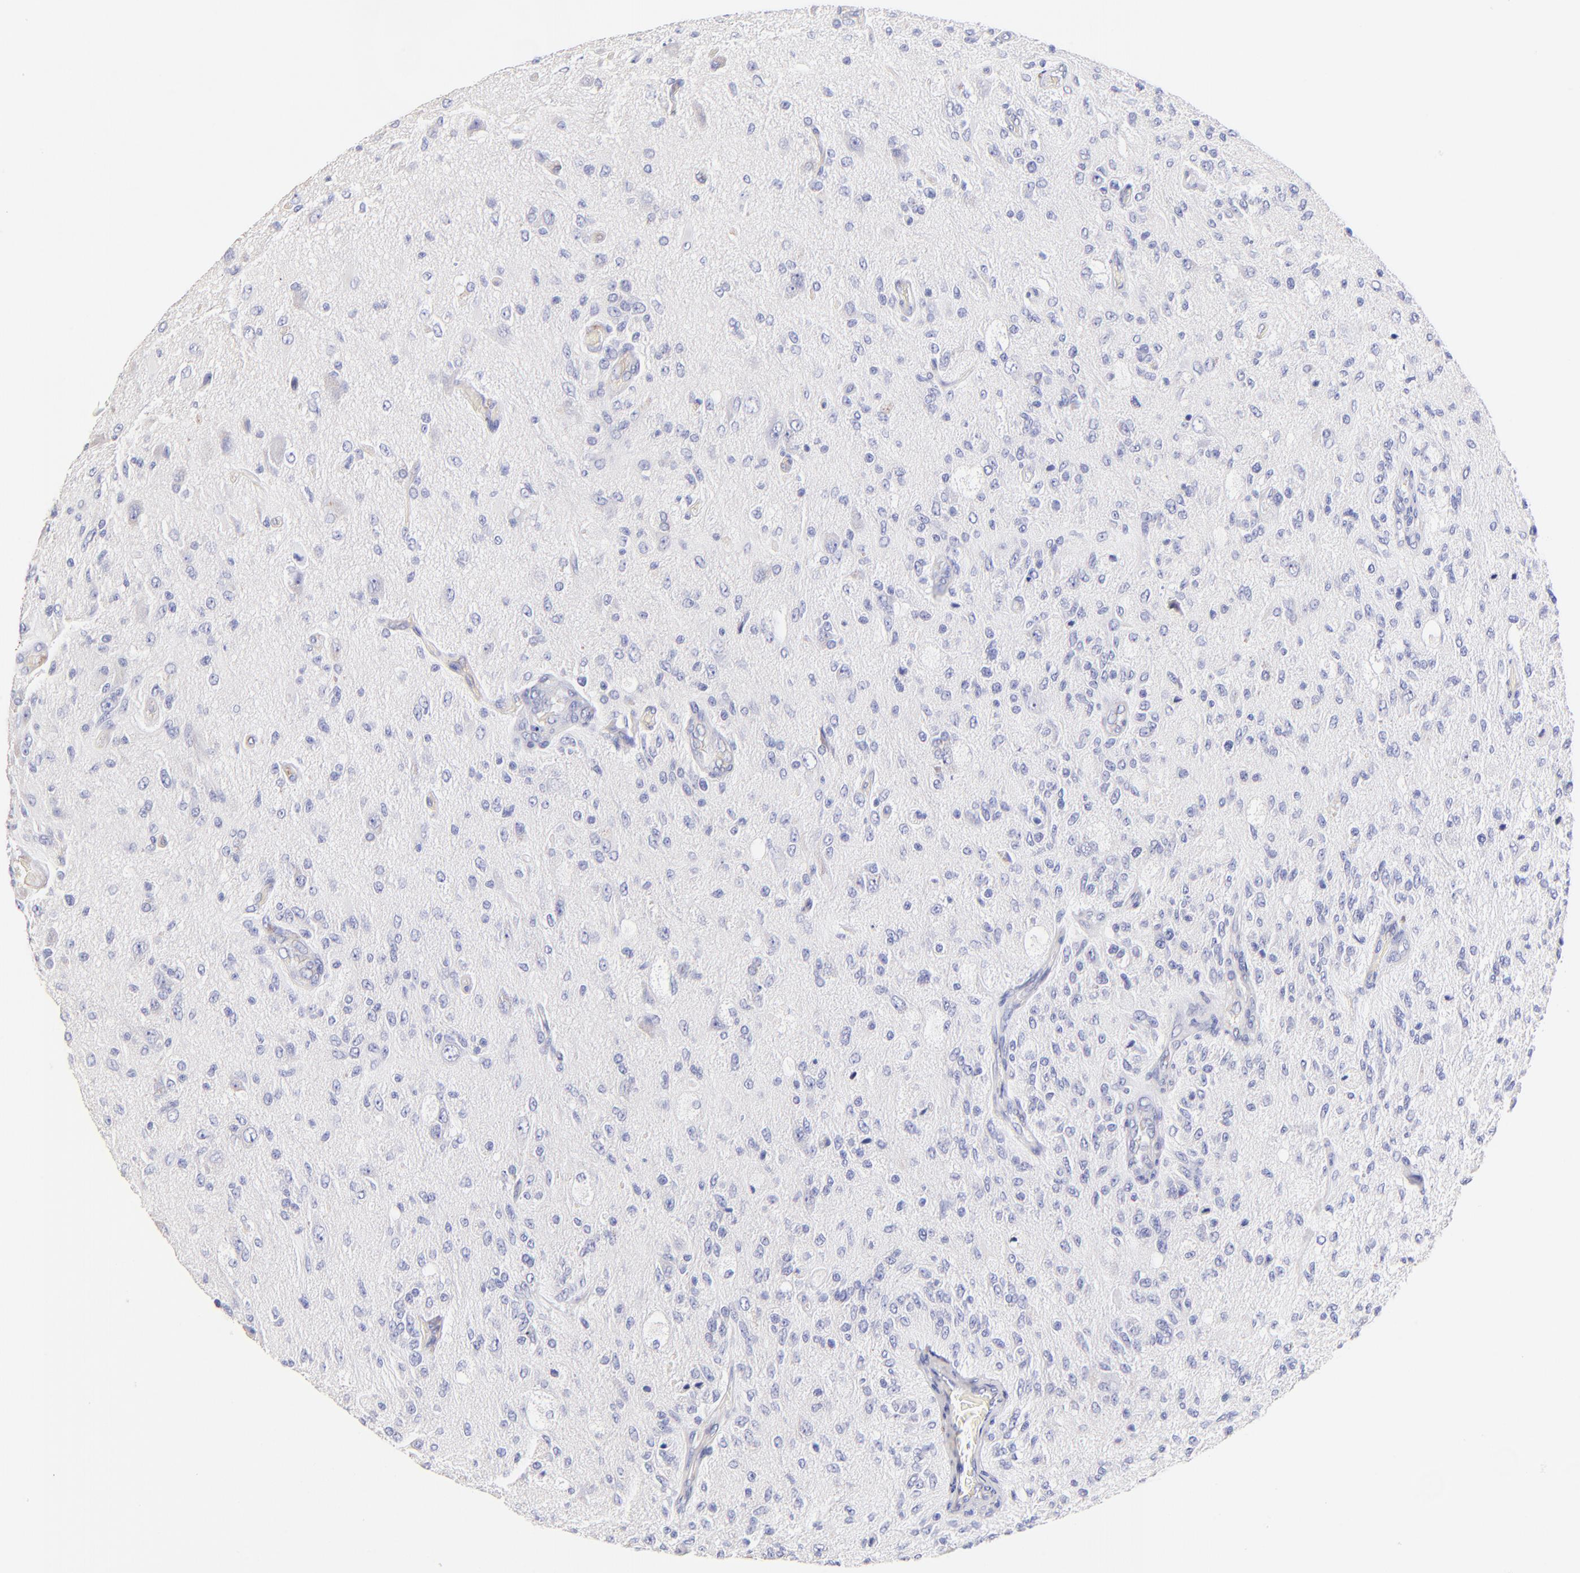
{"staining": {"intensity": "negative", "quantity": "none", "location": "none"}, "tissue": "glioma", "cell_type": "Tumor cells", "image_type": "cancer", "snomed": [{"axis": "morphology", "description": "Normal tissue, NOS"}, {"axis": "morphology", "description": "Glioma, malignant, High grade"}, {"axis": "topography", "description": "Cerebral cortex"}], "caption": "Protein analysis of high-grade glioma (malignant) reveals no significant positivity in tumor cells.", "gene": "ASB9", "patient": {"sex": "male", "age": 77}}